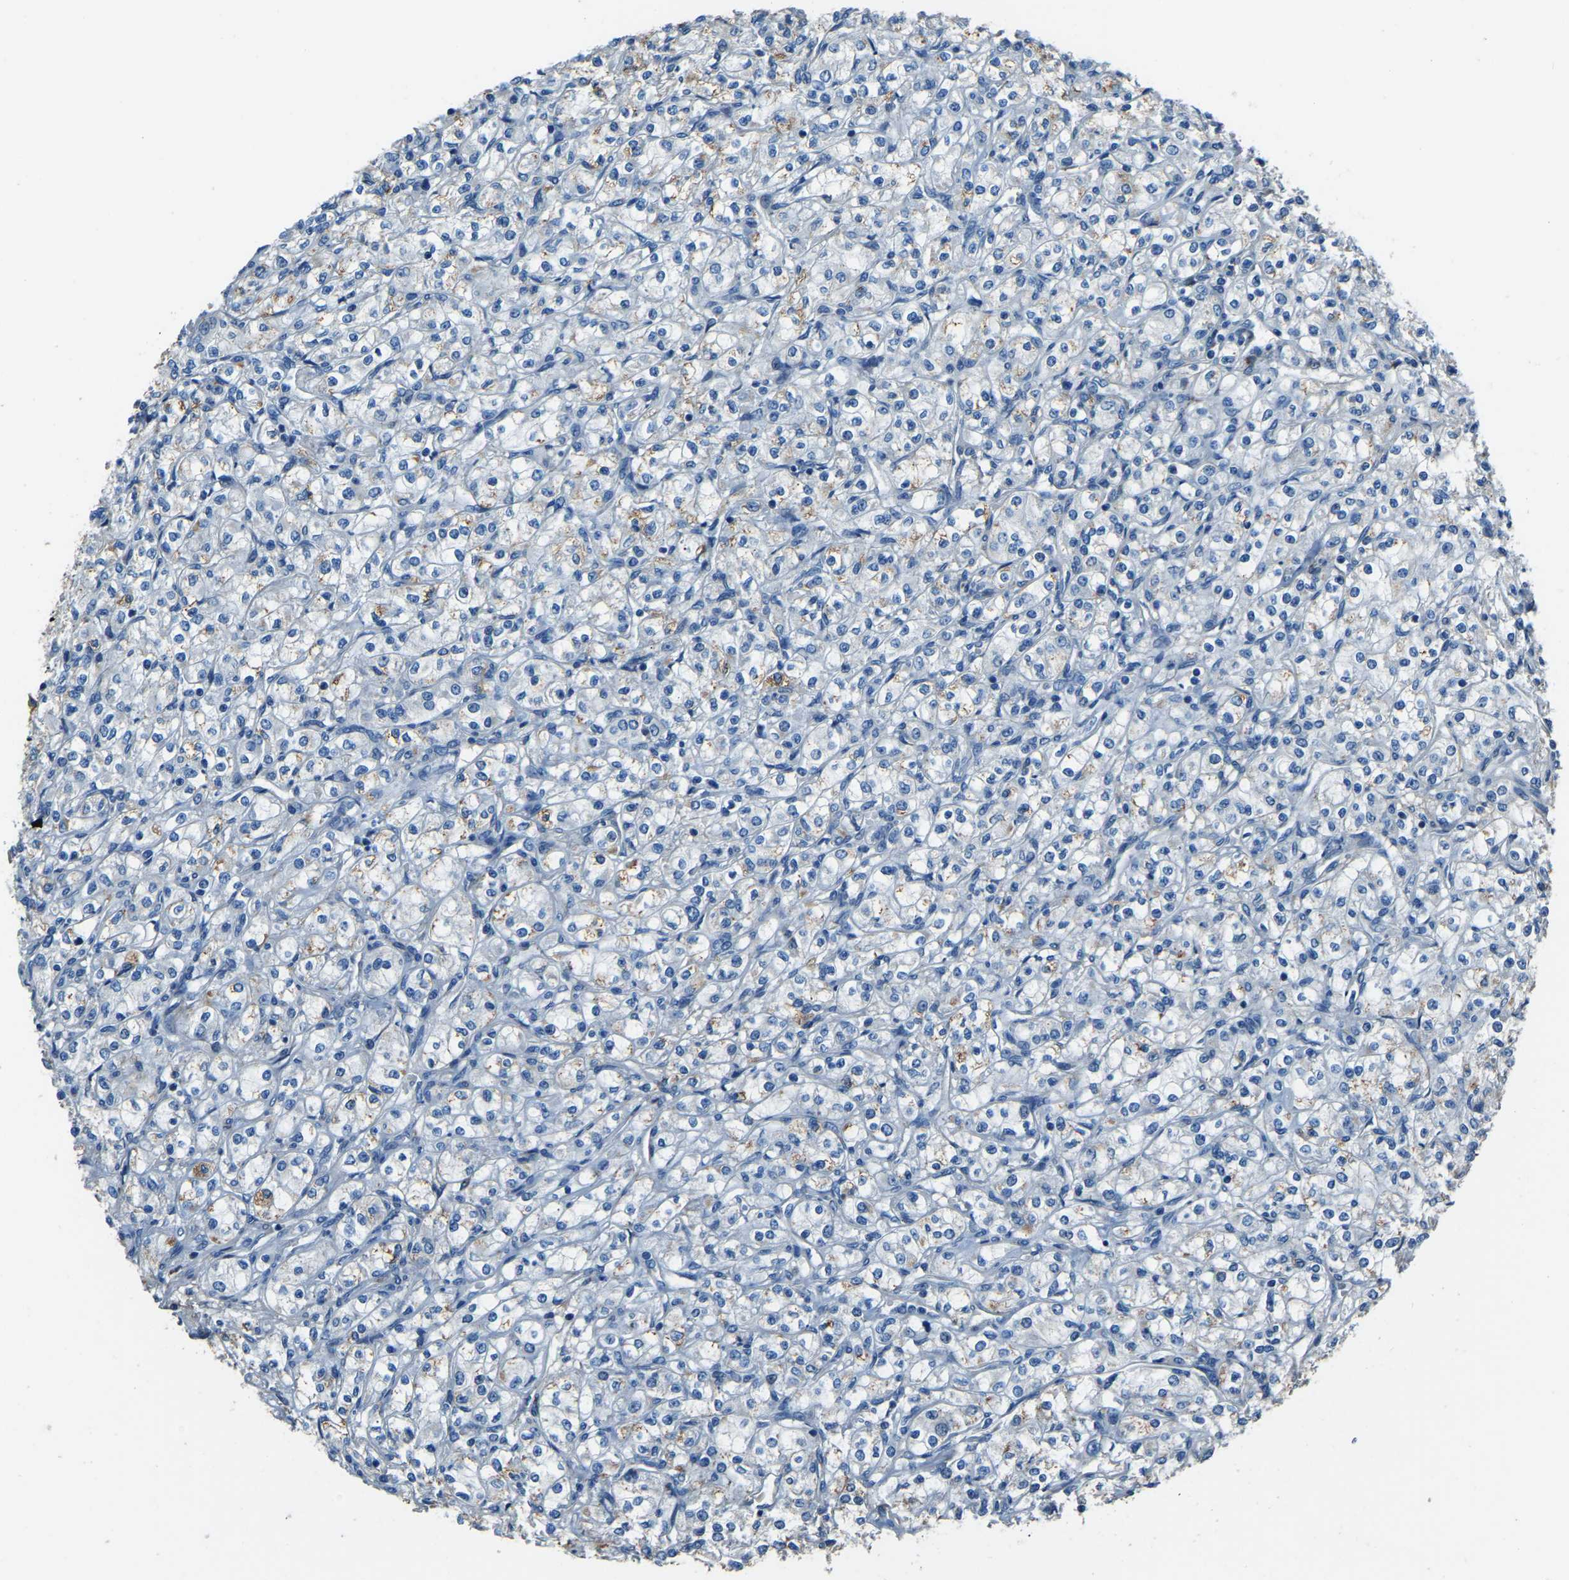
{"staining": {"intensity": "weak", "quantity": "<25%", "location": "cytoplasmic/membranous"}, "tissue": "renal cancer", "cell_type": "Tumor cells", "image_type": "cancer", "snomed": [{"axis": "morphology", "description": "Adenocarcinoma, NOS"}, {"axis": "topography", "description": "Kidney"}], "caption": "The IHC image has no significant expression in tumor cells of renal cancer tissue.", "gene": "COL3A1", "patient": {"sex": "male", "age": 77}}